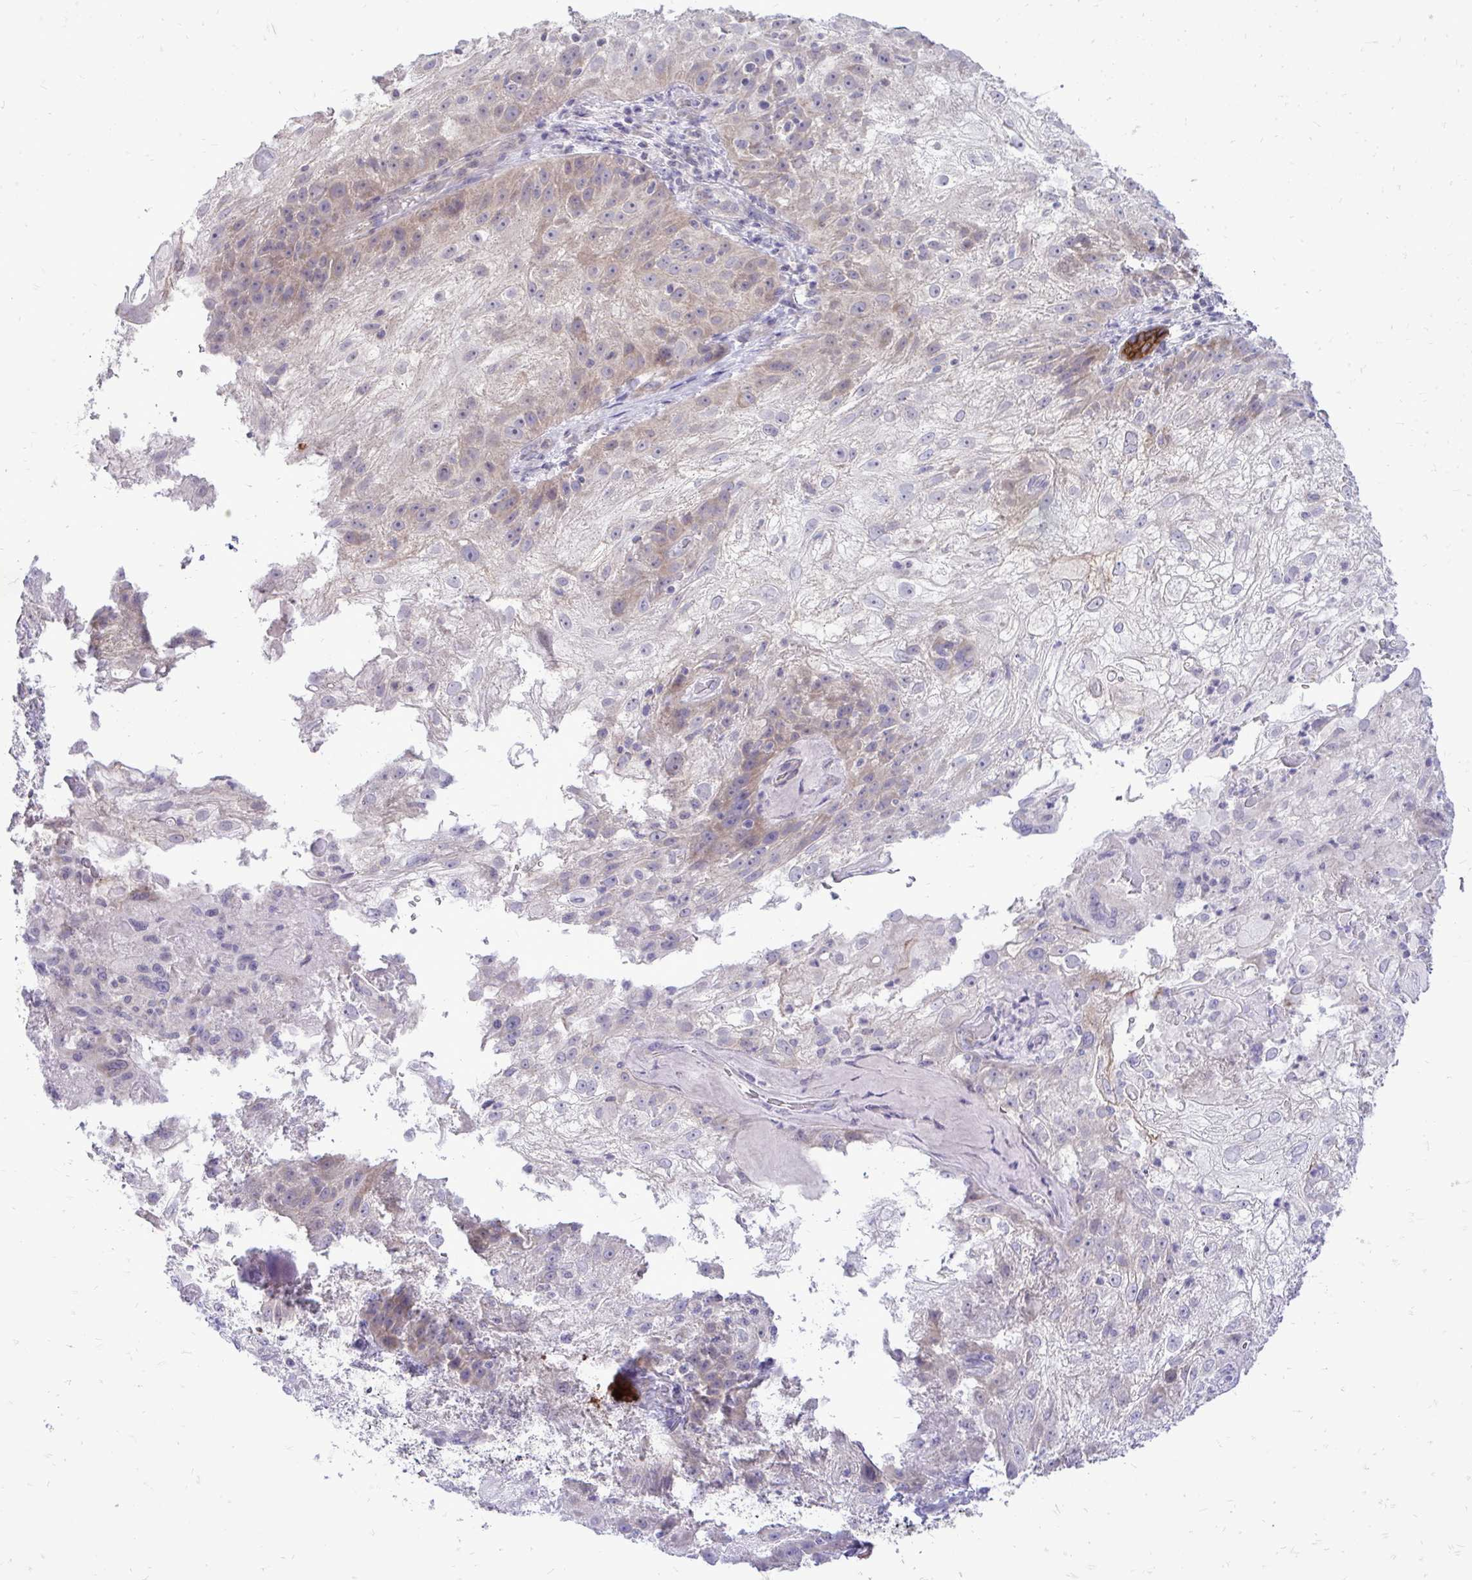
{"staining": {"intensity": "weak", "quantity": "<25%", "location": "cytoplasmic/membranous"}, "tissue": "skin cancer", "cell_type": "Tumor cells", "image_type": "cancer", "snomed": [{"axis": "morphology", "description": "Normal tissue, NOS"}, {"axis": "morphology", "description": "Squamous cell carcinoma, NOS"}, {"axis": "topography", "description": "Skin"}], "caption": "Immunohistochemistry micrograph of neoplastic tissue: human skin cancer (squamous cell carcinoma) stained with DAB (3,3'-diaminobenzidine) reveals no significant protein staining in tumor cells.", "gene": "SPTBN2", "patient": {"sex": "female", "age": 83}}